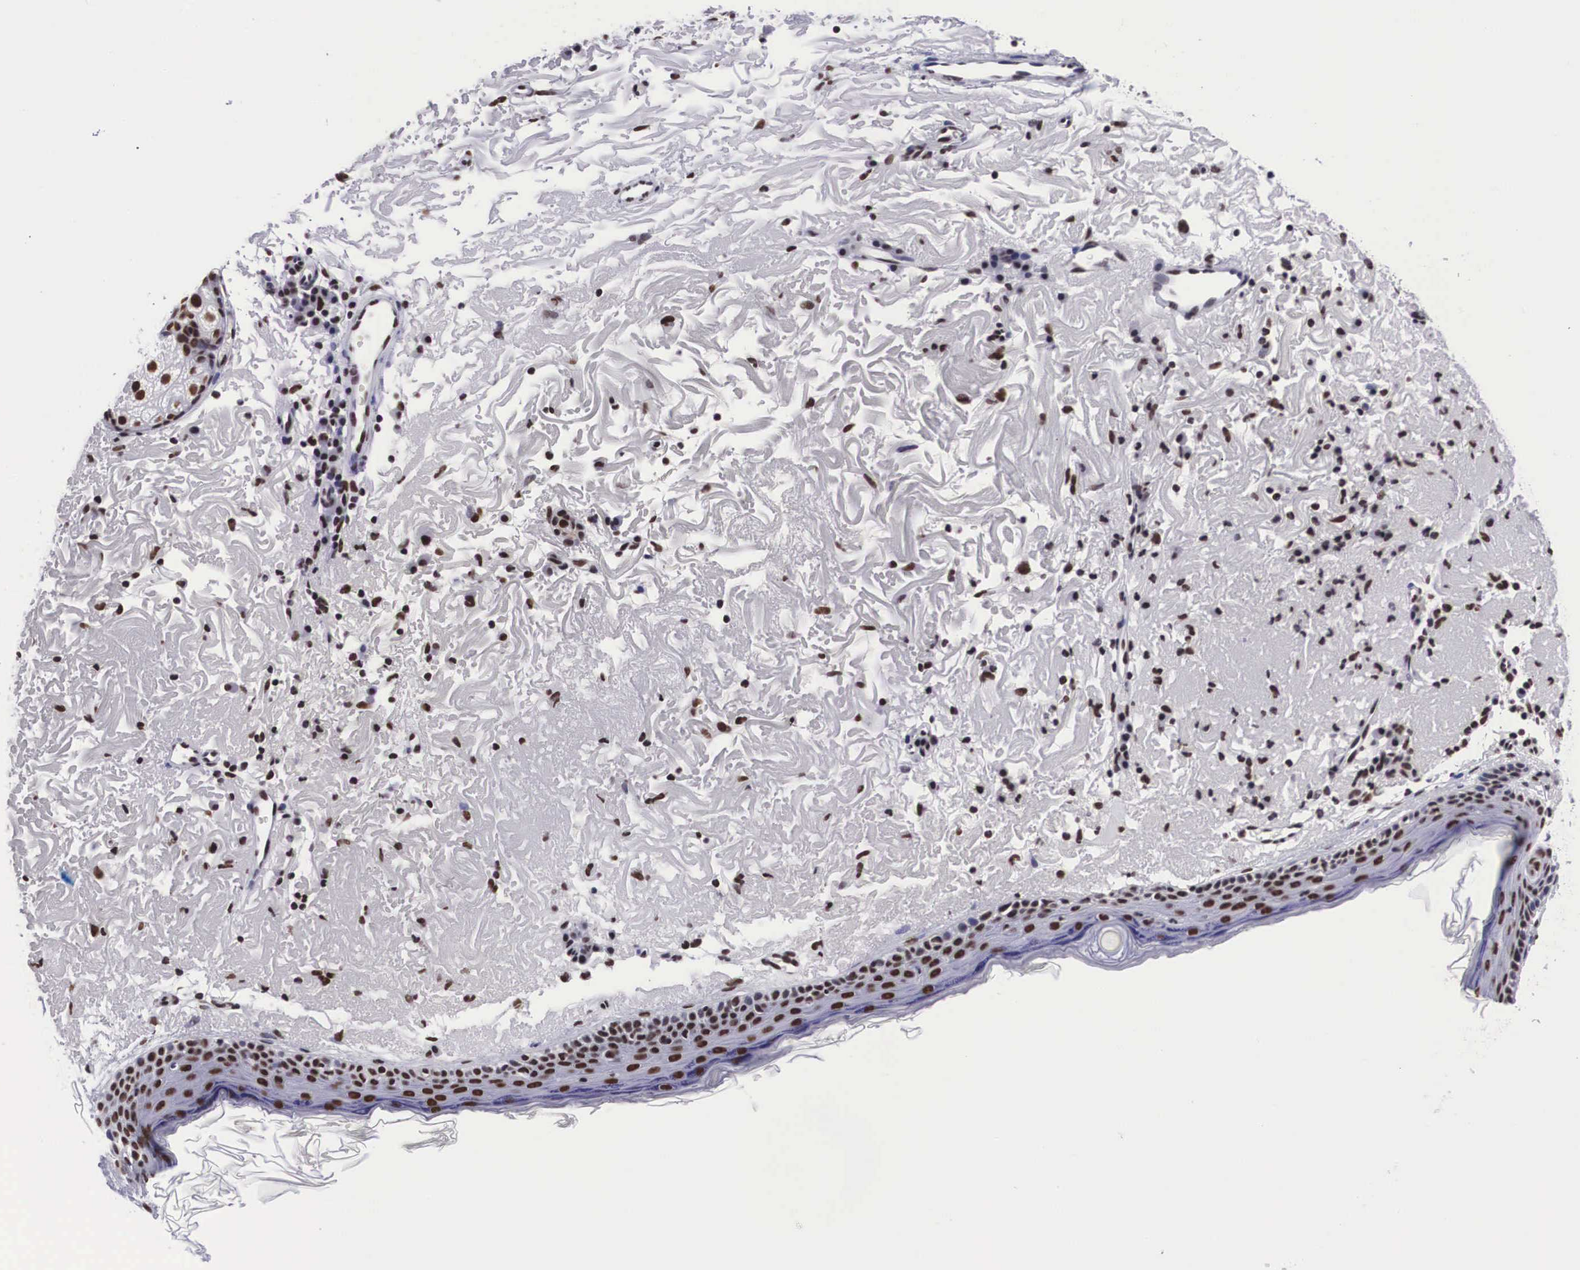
{"staining": {"intensity": "strong", "quantity": ">75%", "location": "nuclear"}, "tissue": "skin", "cell_type": "Fibroblasts", "image_type": "normal", "snomed": [{"axis": "morphology", "description": "Normal tissue, NOS"}, {"axis": "topography", "description": "Skin"}], "caption": "IHC of benign human skin displays high levels of strong nuclear expression in approximately >75% of fibroblasts.", "gene": "SF3A1", "patient": {"sex": "female", "age": 90}}